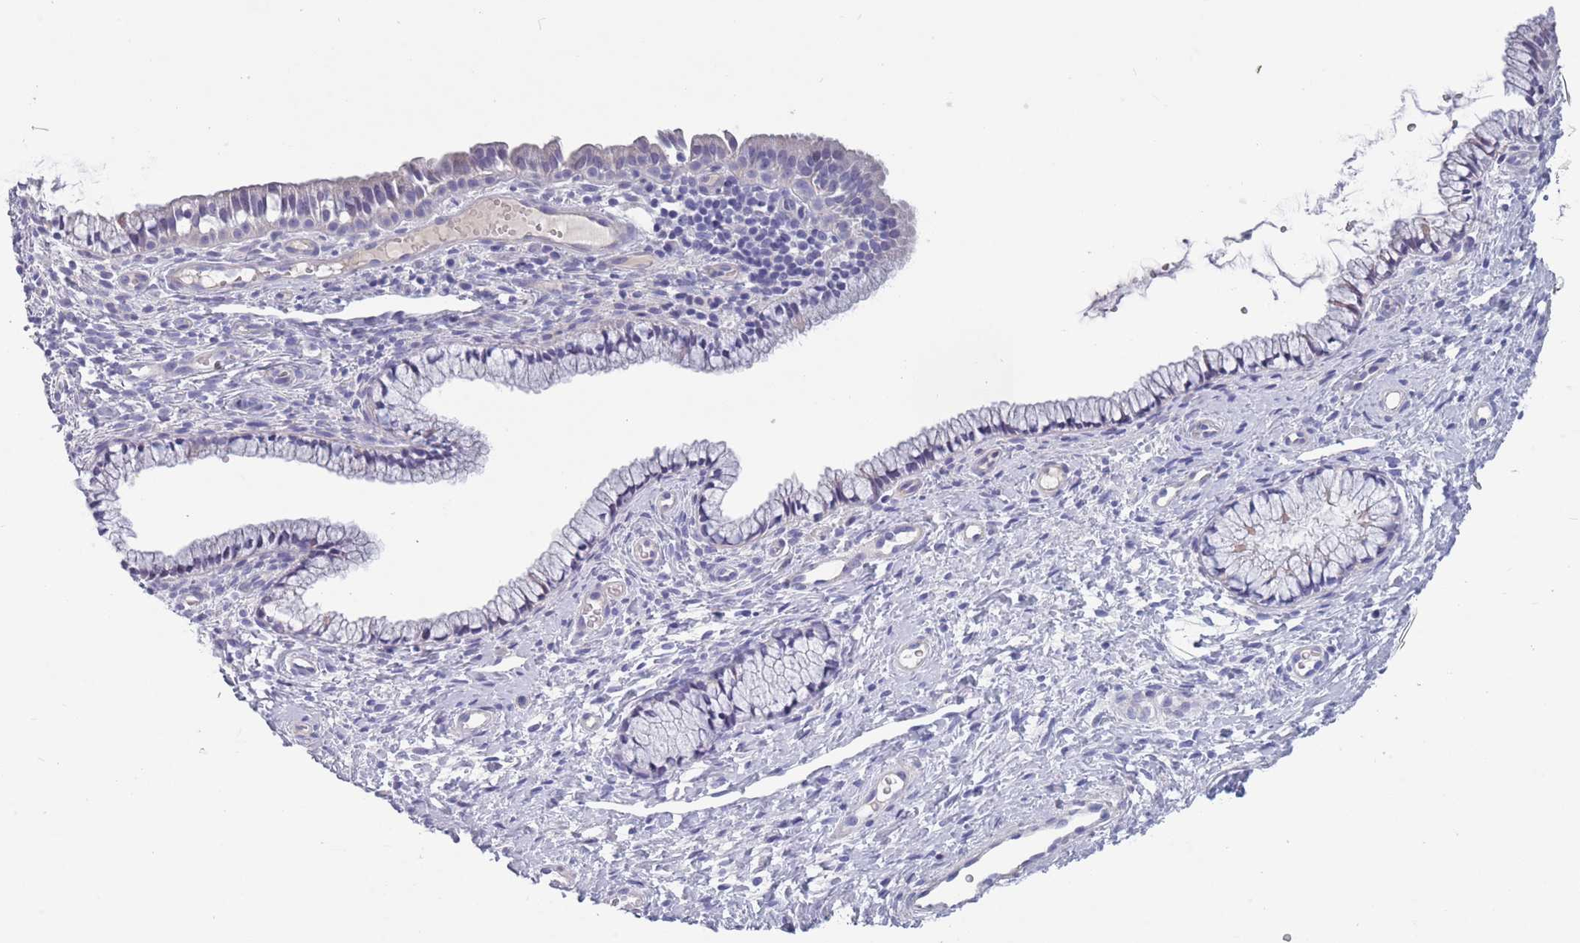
{"staining": {"intensity": "negative", "quantity": "none", "location": "none"}, "tissue": "cervix", "cell_type": "Glandular cells", "image_type": "normal", "snomed": [{"axis": "morphology", "description": "Normal tissue, NOS"}, {"axis": "topography", "description": "Cervix"}], "caption": "Immunohistochemical staining of normal human cervix displays no significant staining in glandular cells.", "gene": "OR4C5", "patient": {"sex": "female", "age": 36}}